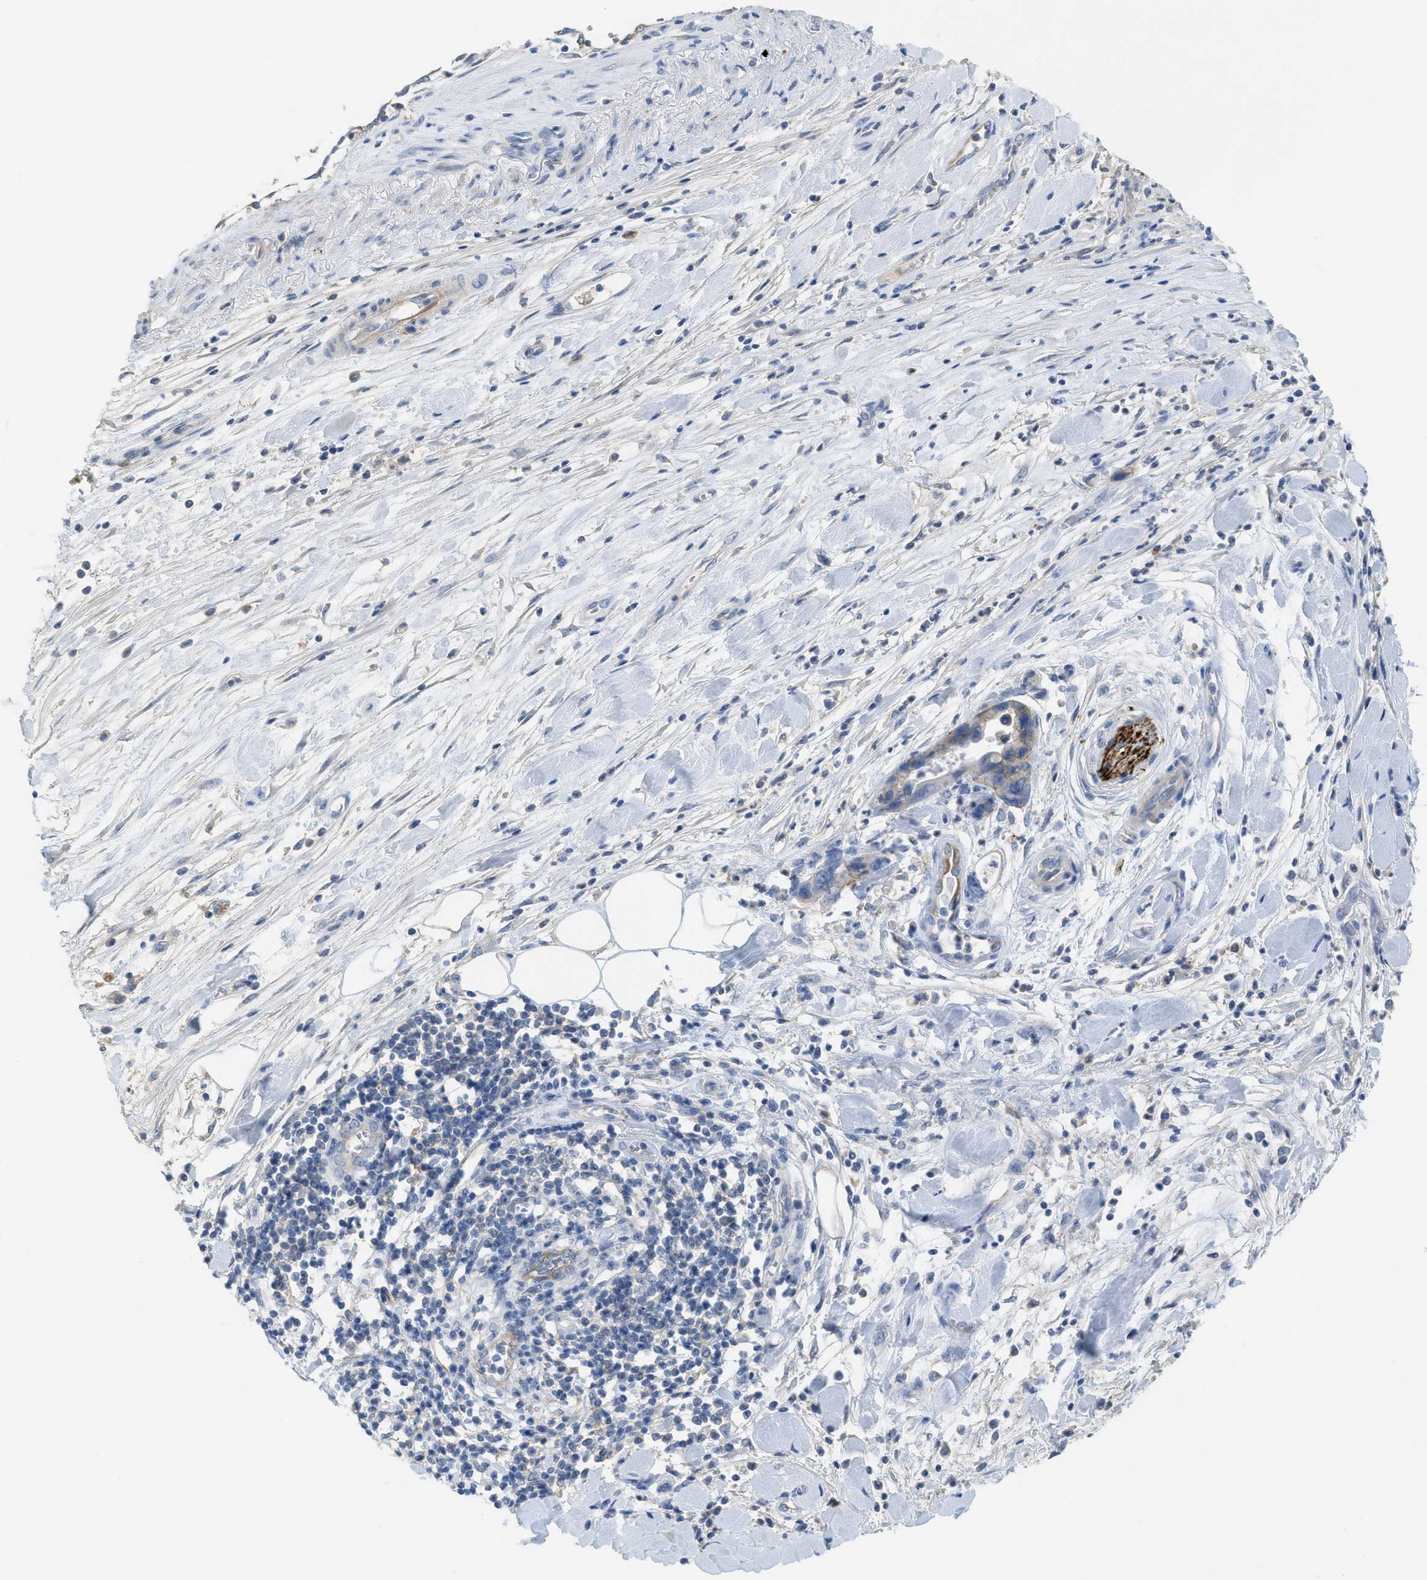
{"staining": {"intensity": "moderate", "quantity": "25%-75%", "location": "cytoplasmic/membranous"}, "tissue": "pancreatic cancer", "cell_type": "Tumor cells", "image_type": "cancer", "snomed": [{"axis": "morphology", "description": "Adenocarcinoma, NOS"}, {"axis": "topography", "description": "Pancreas"}], "caption": "Tumor cells reveal medium levels of moderate cytoplasmic/membranous expression in about 25%-75% of cells in adenocarcinoma (pancreatic). (brown staining indicates protein expression, while blue staining denotes nuclei).", "gene": "CNNM4", "patient": {"sex": "female", "age": 70}}